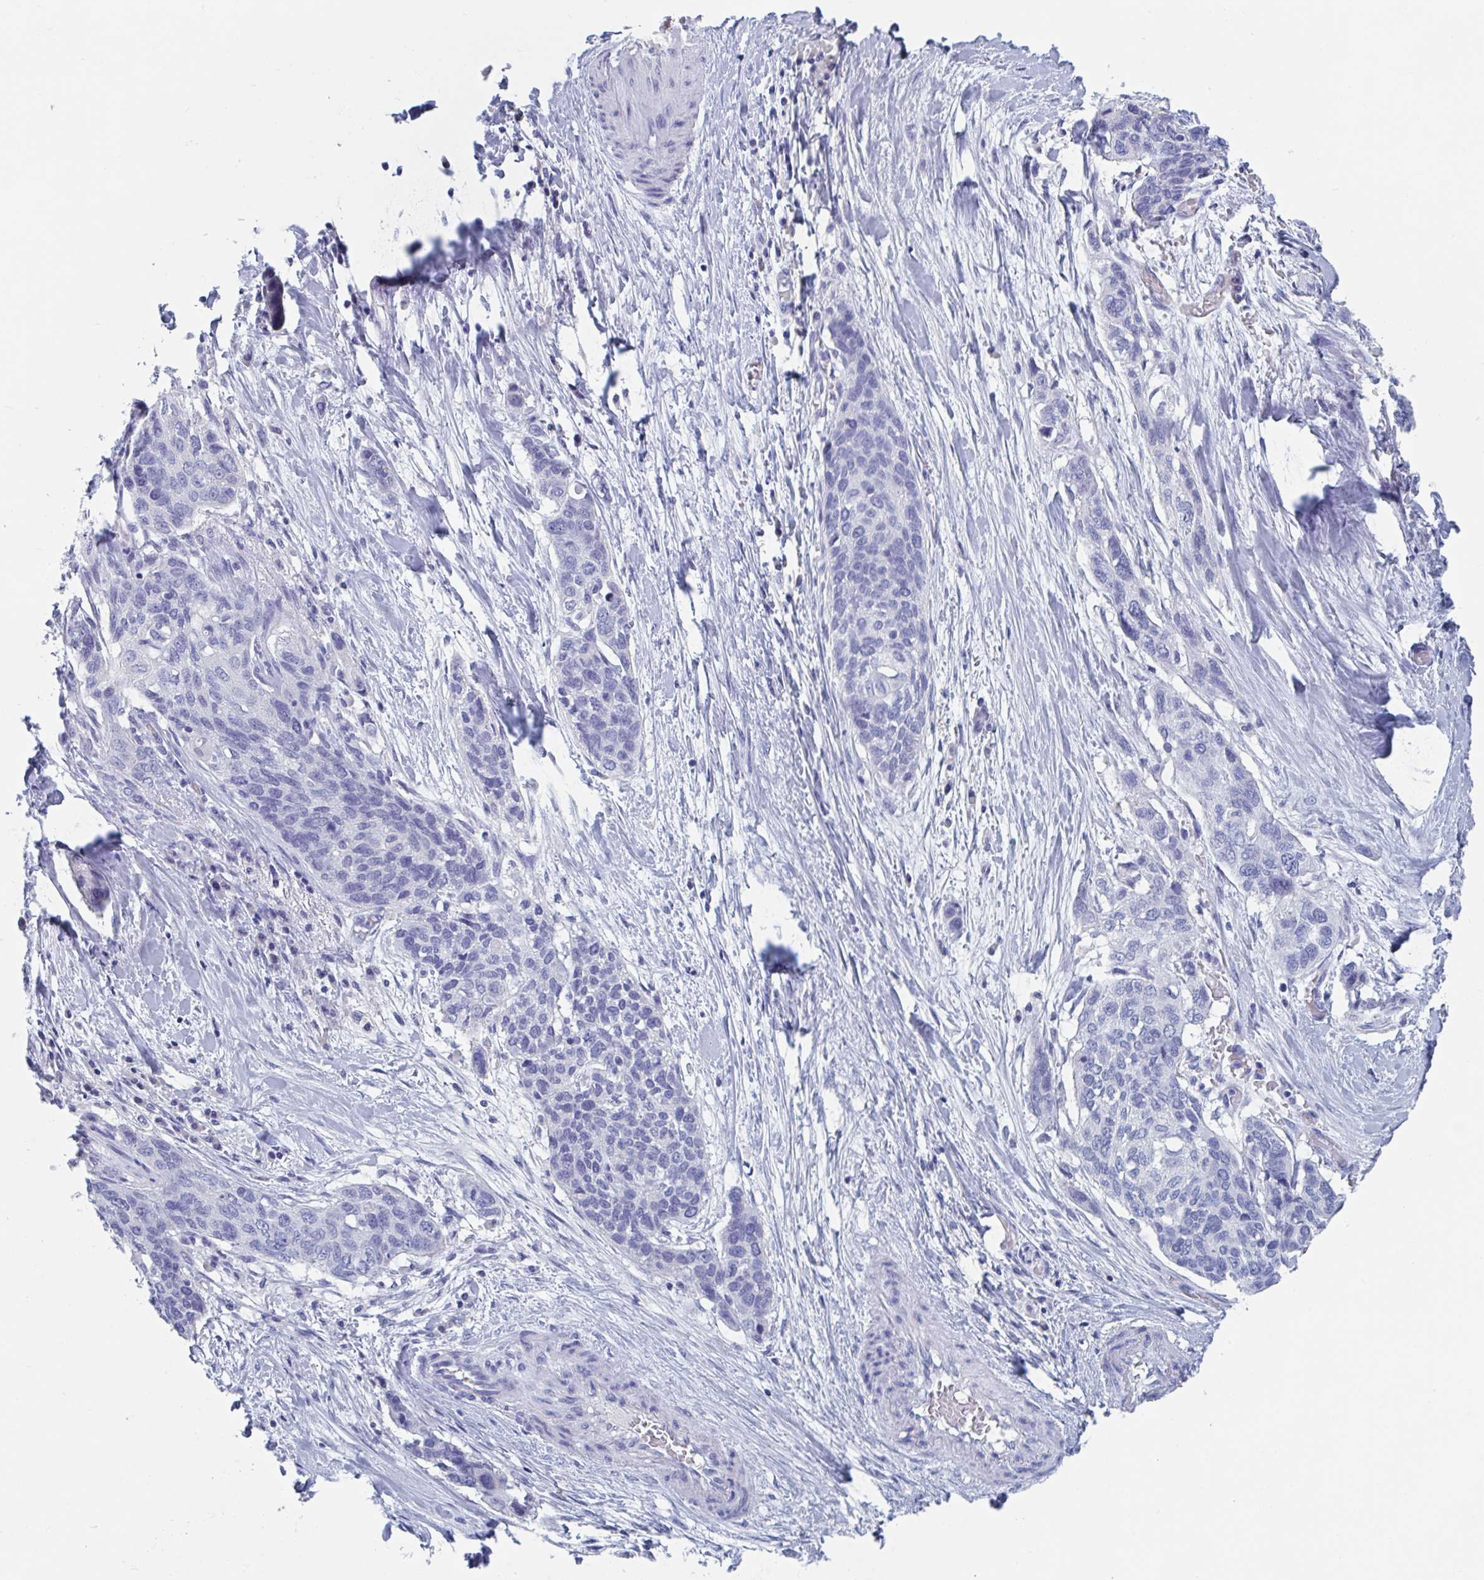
{"staining": {"intensity": "negative", "quantity": "none", "location": "none"}, "tissue": "lung cancer", "cell_type": "Tumor cells", "image_type": "cancer", "snomed": [{"axis": "morphology", "description": "Squamous cell carcinoma, NOS"}, {"axis": "morphology", "description": "Squamous cell carcinoma, metastatic, NOS"}, {"axis": "topography", "description": "Lymph node"}, {"axis": "topography", "description": "Lung"}], "caption": "Tumor cells are negative for protein expression in human metastatic squamous cell carcinoma (lung).", "gene": "DPEP3", "patient": {"sex": "male", "age": 41}}